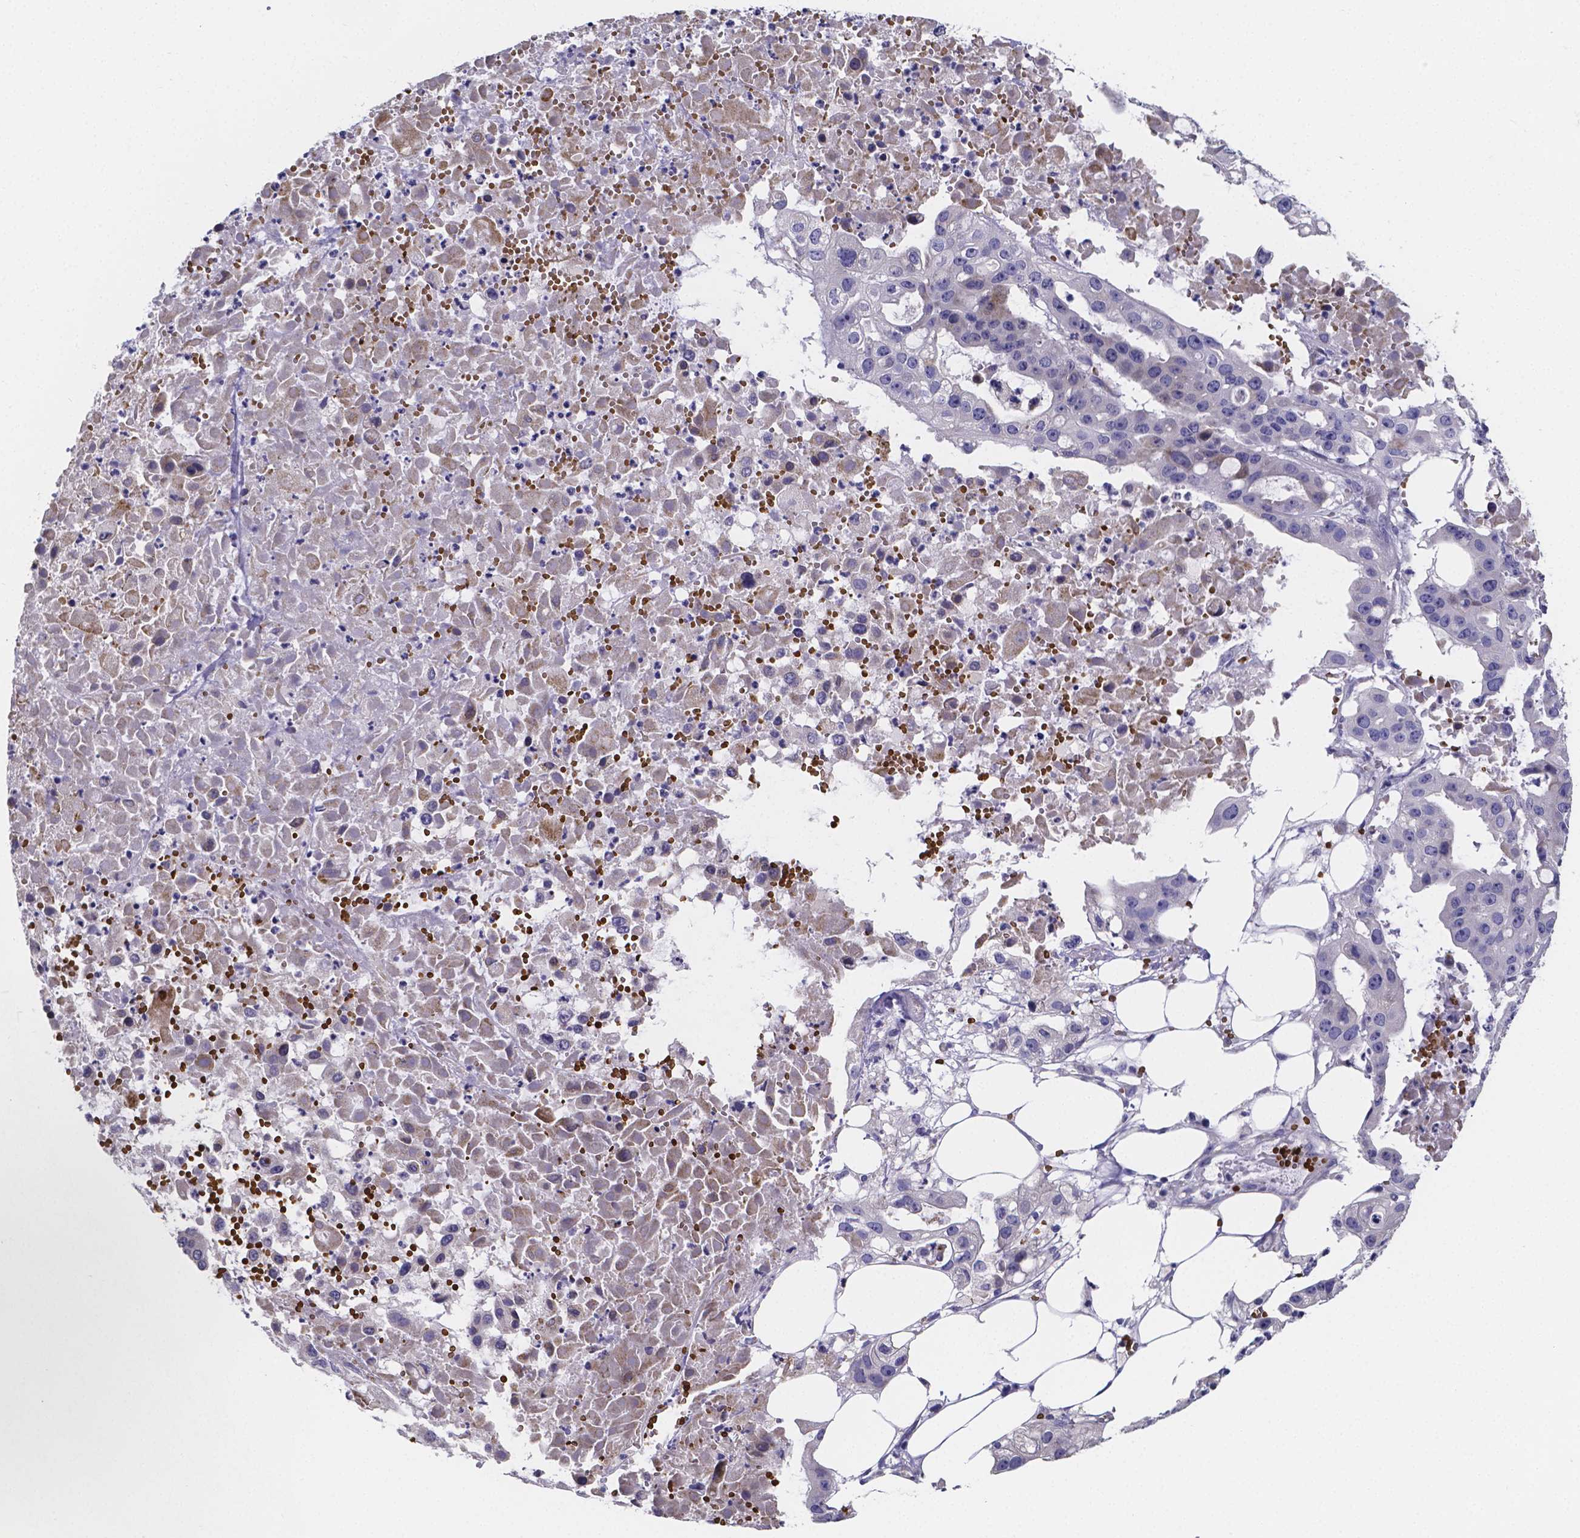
{"staining": {"intensity": "negative", "quantity": "none", "location": "none"}, "tissue": "ovarian cancer", "cell_type": "Tumor cells", "image_type": "cancer", "snomed": [{"axis": "morphology", "description": "Cystadenocarcinoma, serous, NOS"}, {"axis": "topography", "description": "Ovary"}], "caption": "This is an immunohistochemistry image of human ovarian cancer. There is no positivity in tumor cells.", "gene": "GABRA3", "patient": {"sex": "female", "age": 56}}